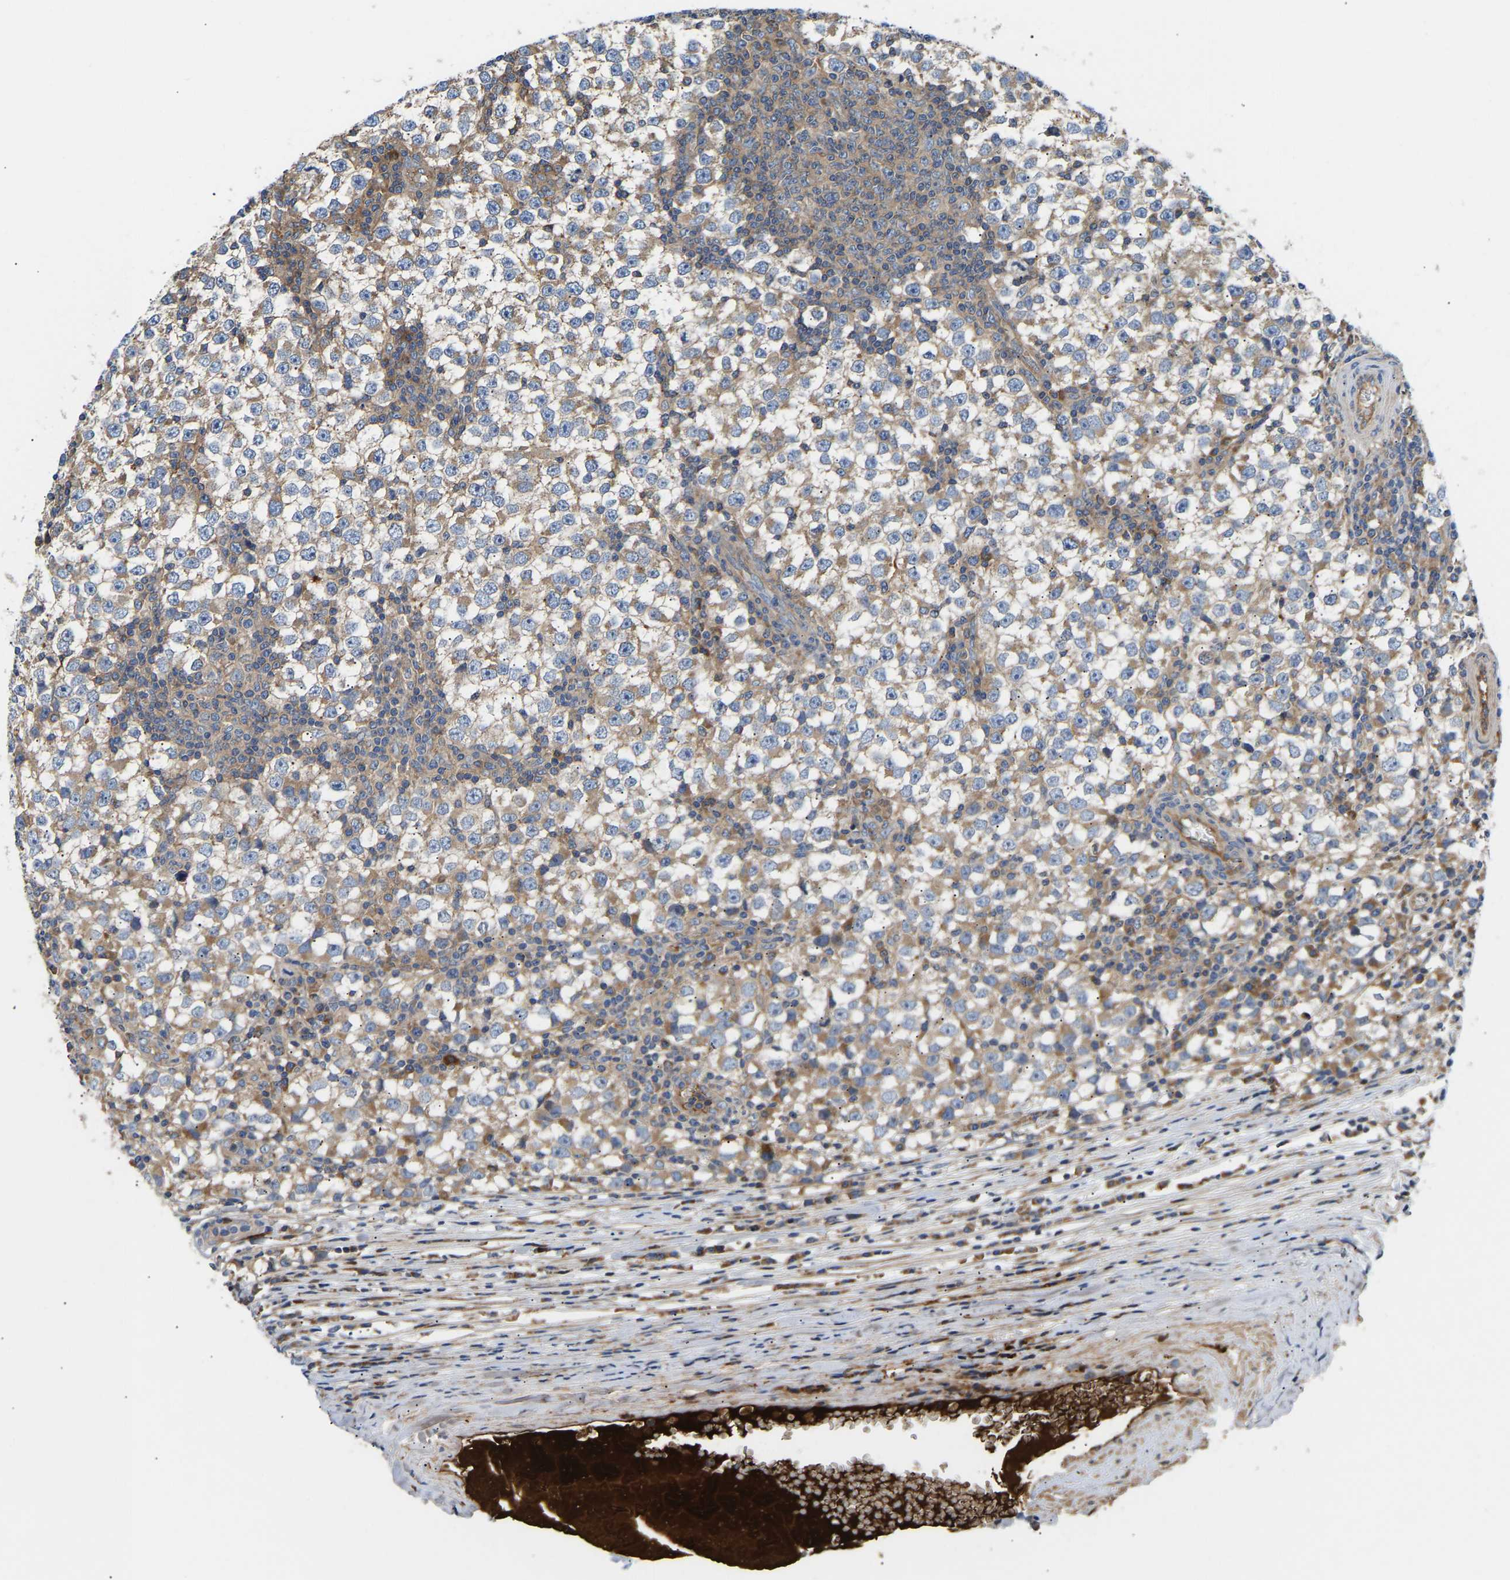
{"staining": {"intensity": "moderate", "quantity": ">75%", "location": "cytoplasmic/membranous"}, "tissue": "testis cancer", "cell_type": "Tumor cells", "image_type": "cancer", "snomed": [{"axis": "morphology", "description": "Seminoma, NOS"}, {"axis": "topography", "description": "Testis"}], "caption": "This micrograph reveals immunohistochemistry (IHC) staining of human seminoma (testis), with medium moderate cytoplasmic/membranous staining in about >75% of tumor cells.", "gene": "AIMP2", "patient": {"sex": "male", "age": 65}}